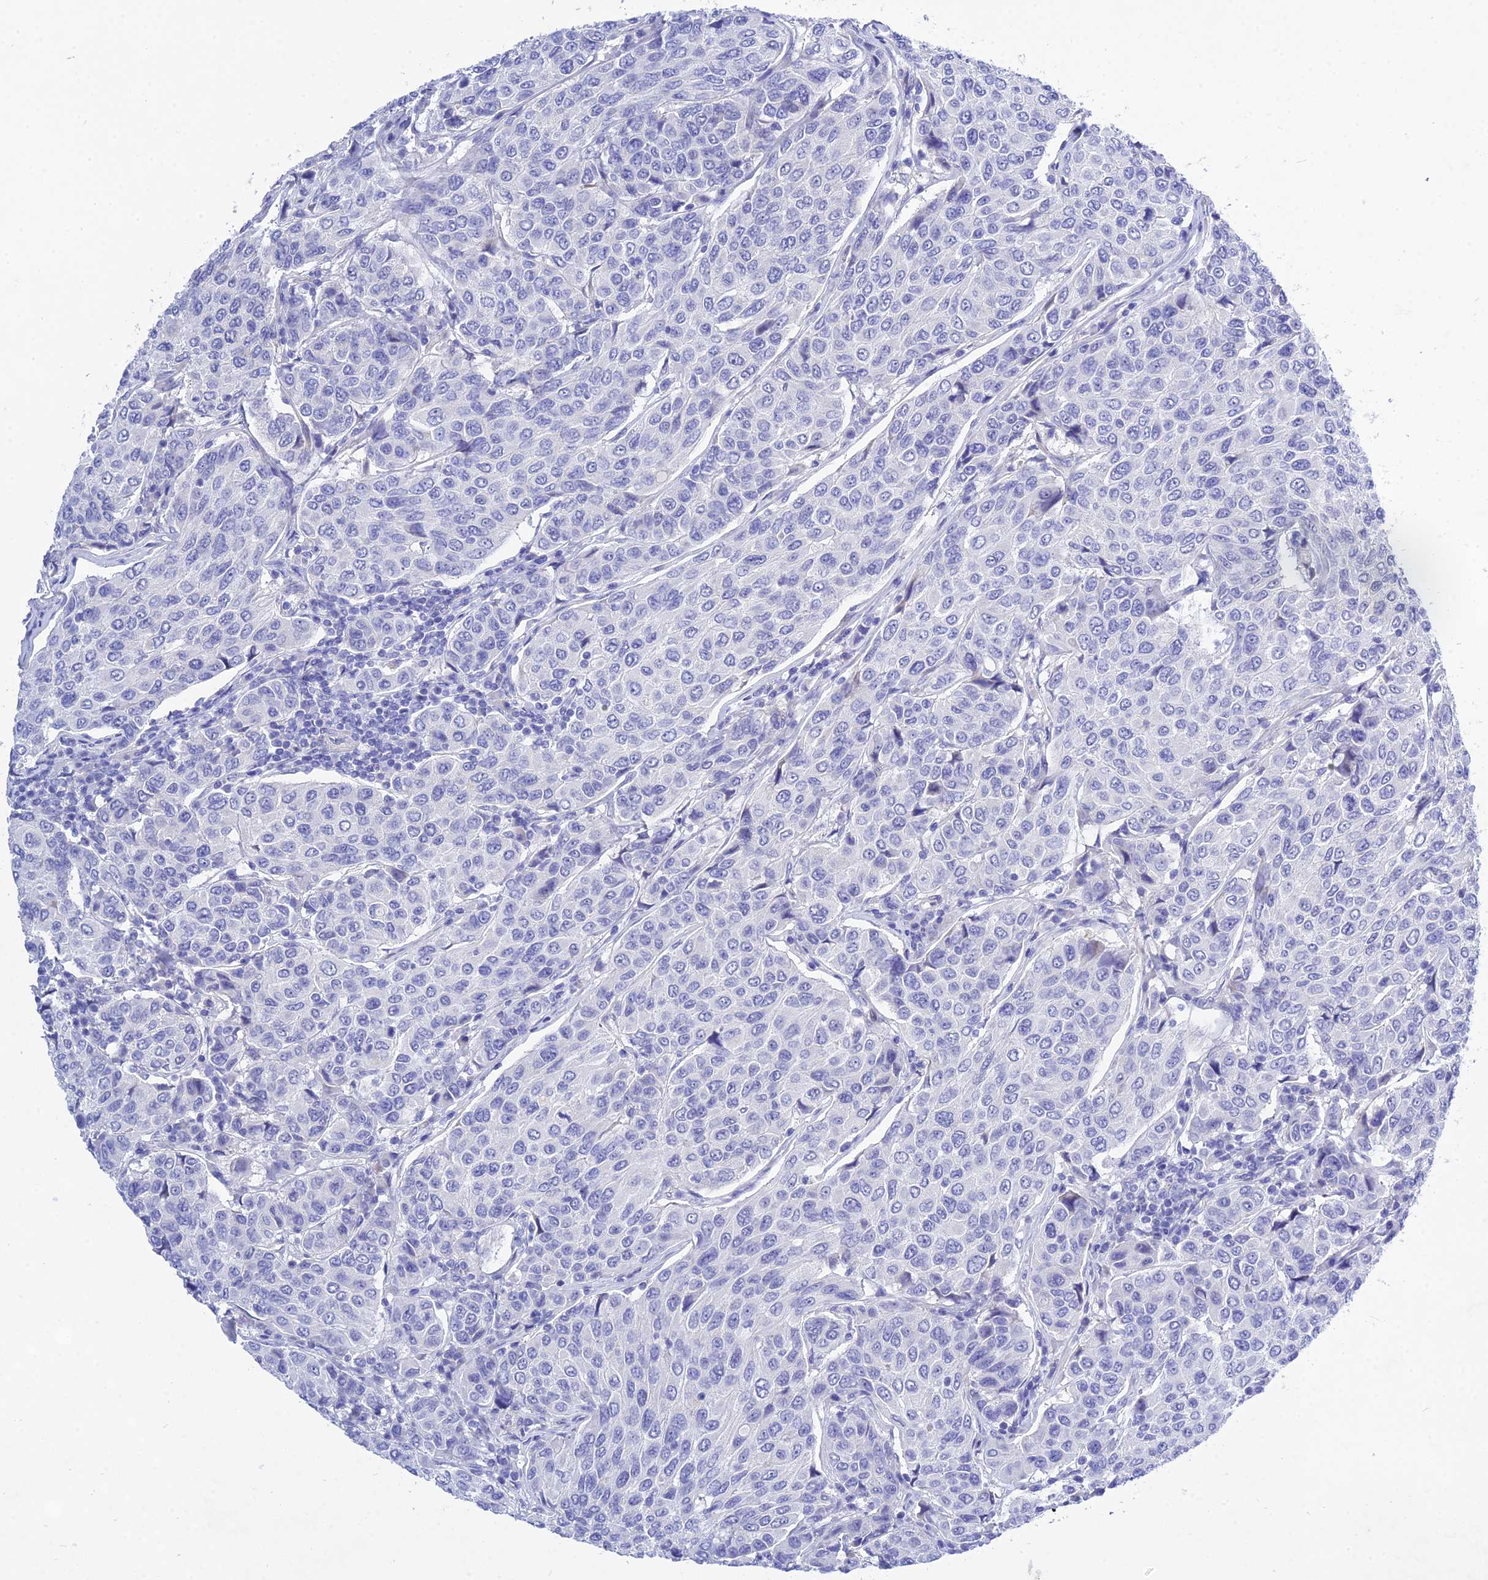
{"staining": {"intensity": "negative", "quantity": "none", "location": "none"}, "tissue": "breast cancer", "cell_type": "Tumor cells", "image_type": "cancer", "snomed": [{"axis": "morphology", "description": "Duct carcinoma"}, {"axis": "topography", "description": "Breast"}], "caption": "An image of human breast cancer is negative for staining in tumor cells.", "gene": "DEFB107A", "patient": {"sex": "female", "age": 55}}